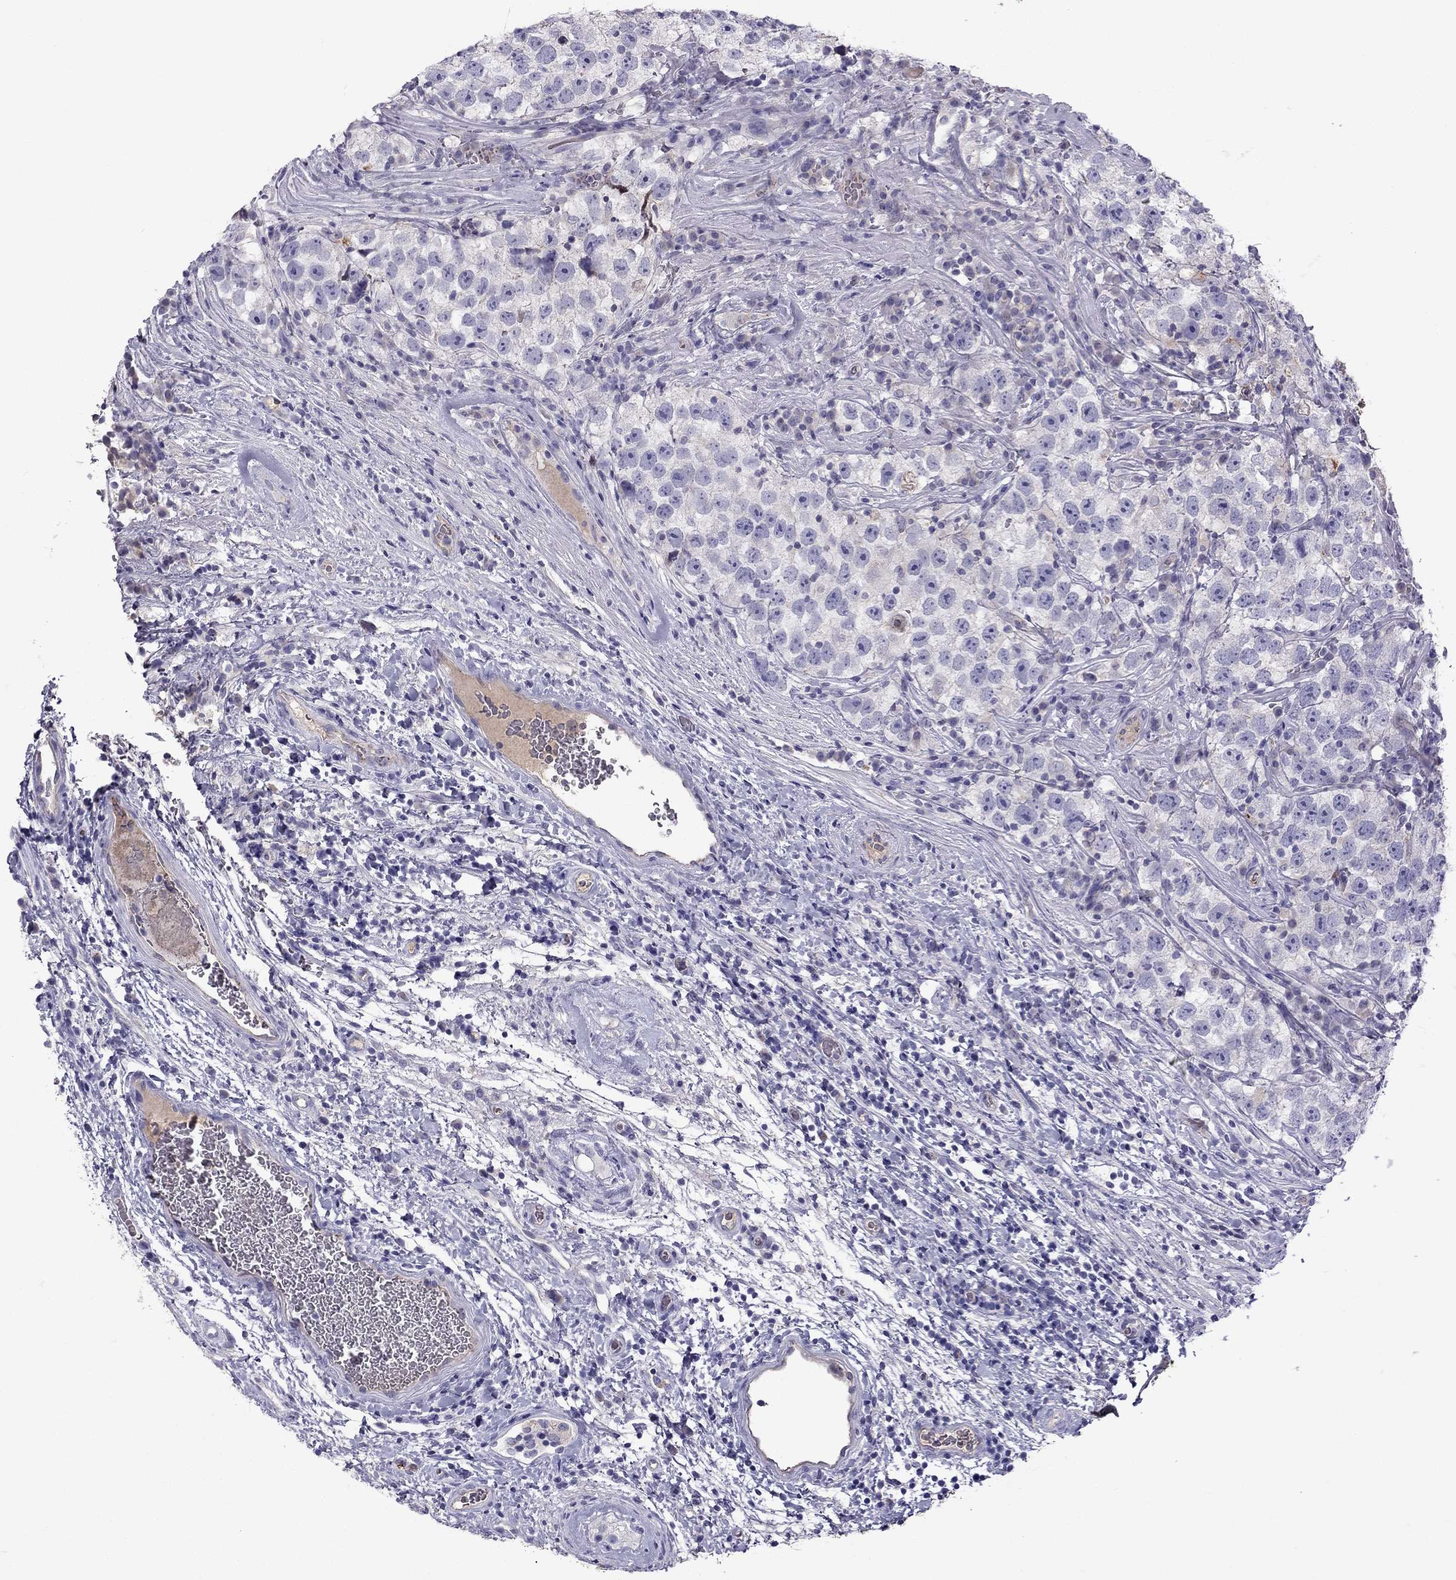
{"staining": {"intensity": "negative", "quantity": "none", "location": "none"}, "tissue": "testis cancer", "cell_type": "Tumor cells", "image_type": "cancer", "snomed": [{"axis": "morphology", "description": "Normal tissue, NOS"}, {"axis": "morphology", "description": "Seminoma, NOS"}, {"axis": "topography", "description": "Testis"}], "caption": "Protein analysis of testis cancer reveals no significant positivity in tumor cells.", "gene": "STOML3", "patient": {"sex": "male", "age": 31}}